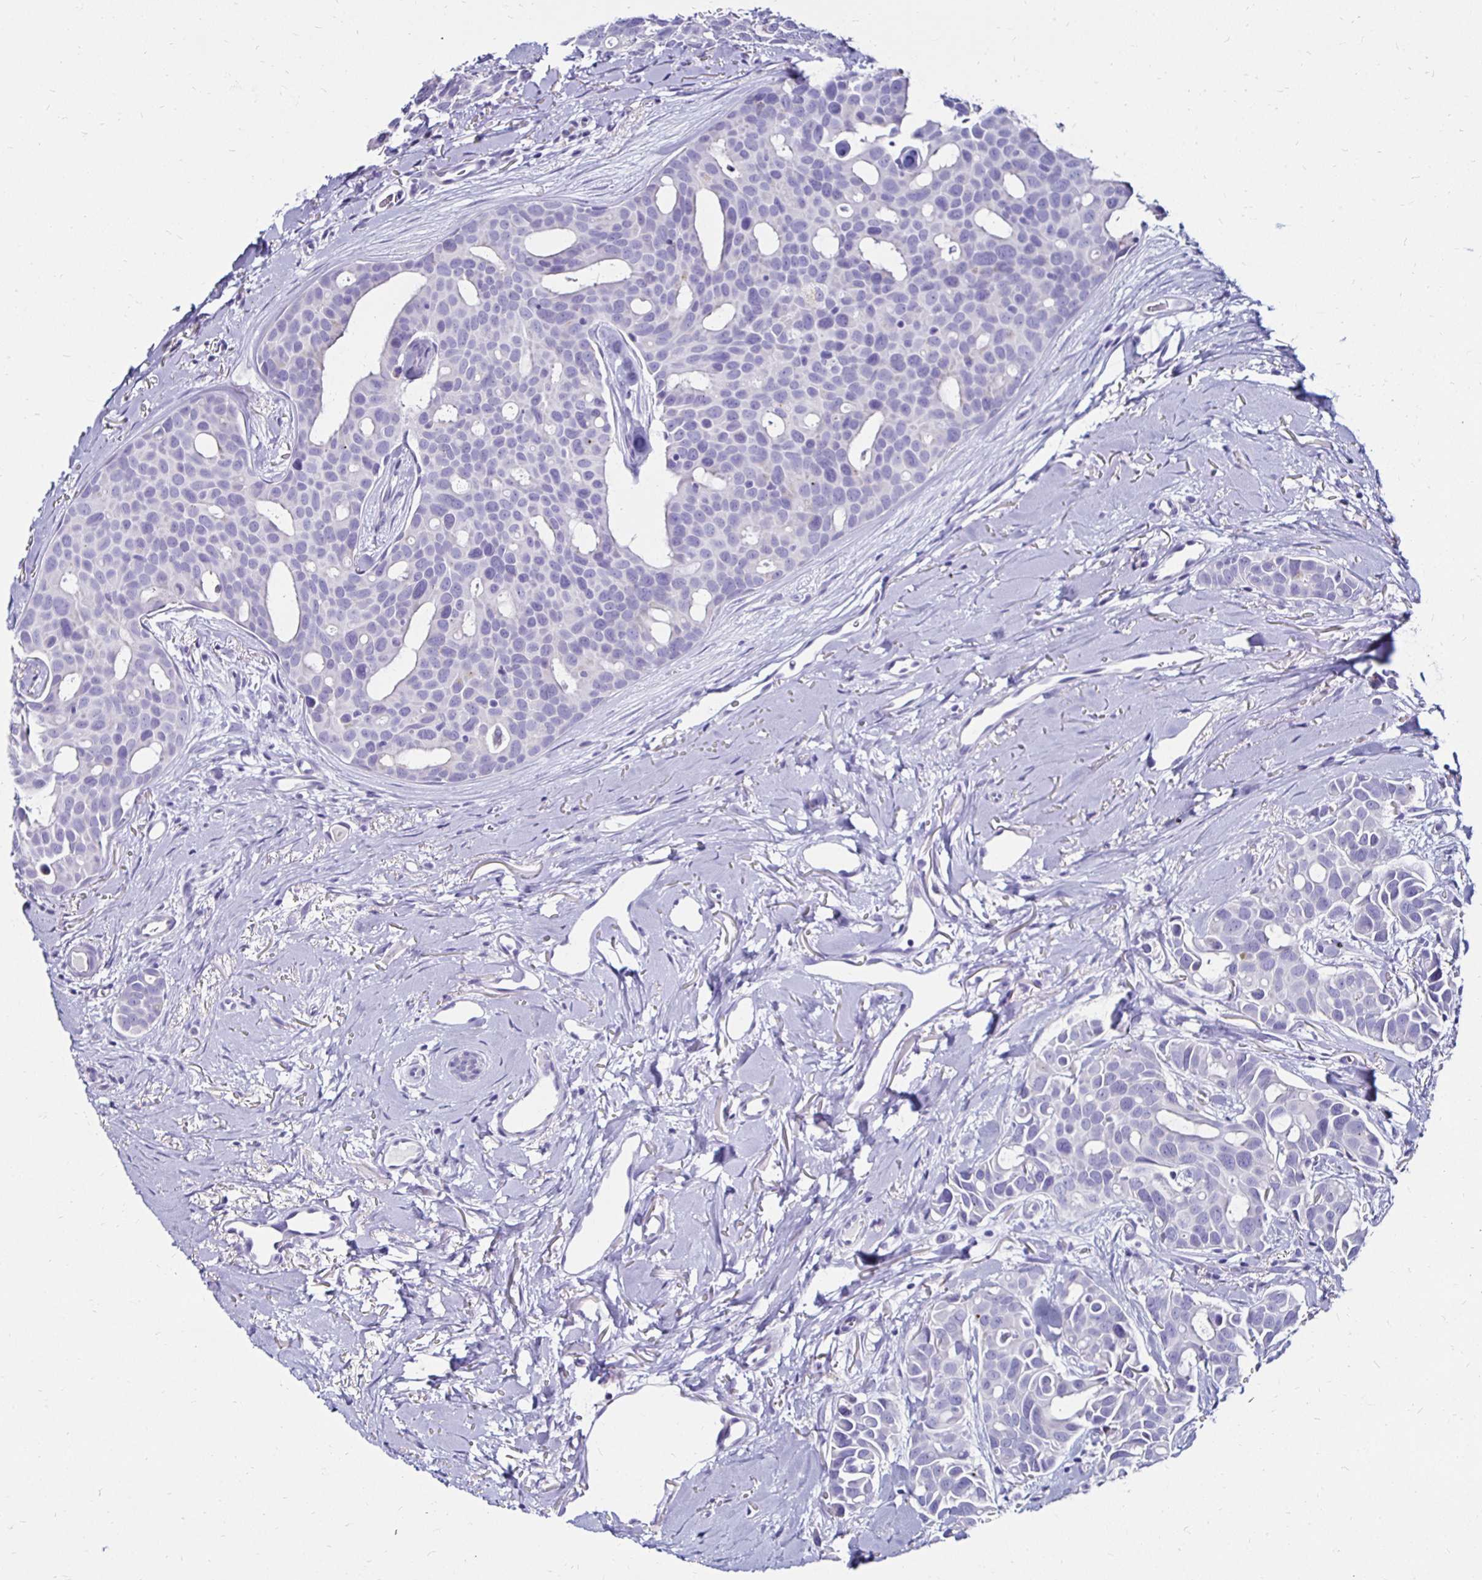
{"staining": {"intensity": "negative", "quantity": "none", "location": "none"}, "tissue": "breast cancer", "cell_type": "Tumor cells", "image_type": "cancer", "snomed": [{"axis": "morphology", "description": "Duct carcinoma"}, {"axis": "topography", "description": "Breast"}], "caption": "Immunohistochemistry photomicrograph of human breast cancer (infiltrating ductal carcinoma) stained for a protein (brown), which displays no staining in tumor cells.", "gene": "KCNT1", "patient": {"sex": "female", "age": 54}}